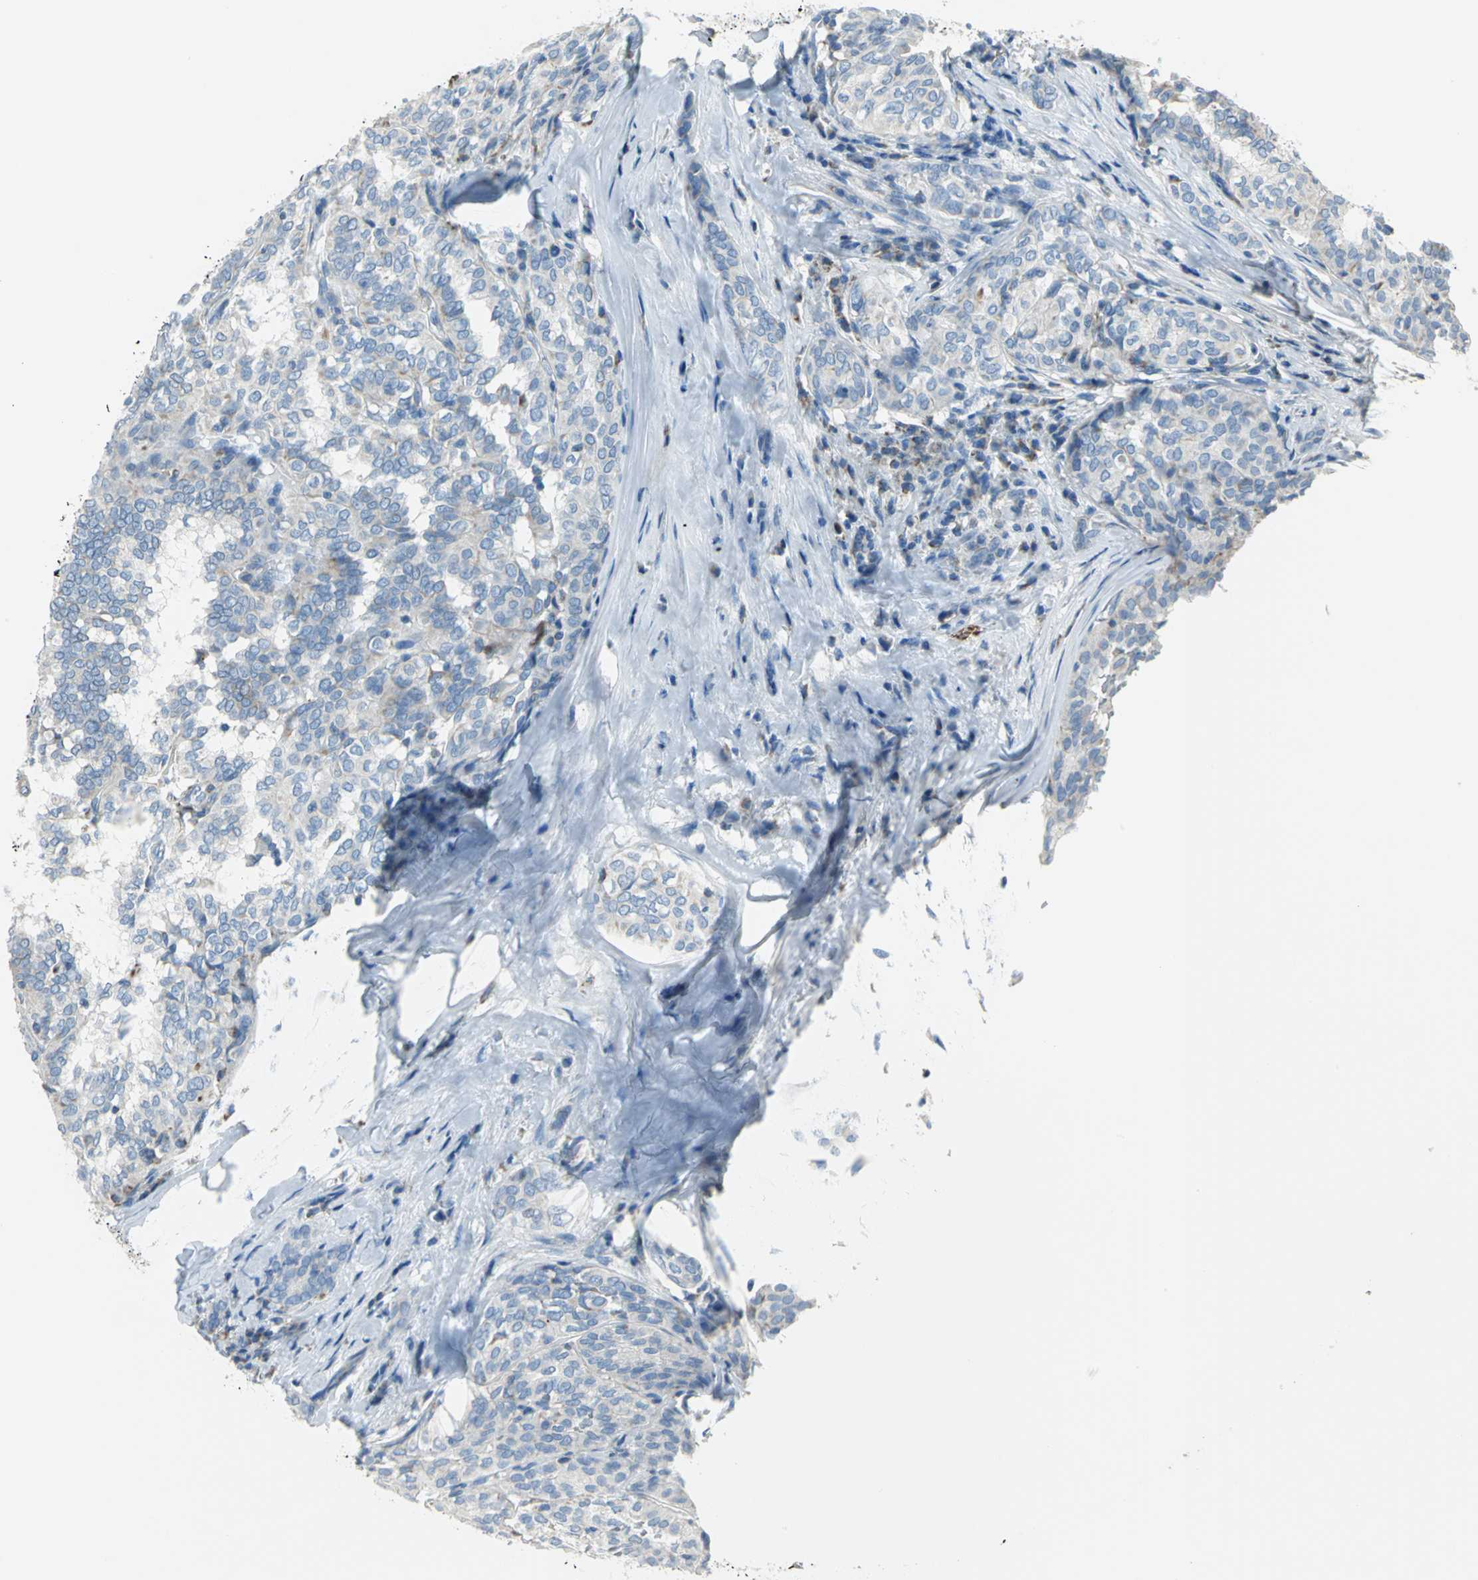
{"staining": {"intensity": "negative", "quantity": "none", "location": "none"}, "tissue": "thyroid cancer", "cell_type": "Tumor cells", "image_type": "cancer", "snomed": [{"axis": "morphology", "description": "Papillary adenocarcinoma, NOS"}, {"axis": "topography", "description": "Thyroid gland"}], "caption": "Tumor cells are negative for brown protein staining in papillary adenocarcinoma (thyroid).", "gene": "ALOX15", "patient": {"sex": "female", "age": 30}}